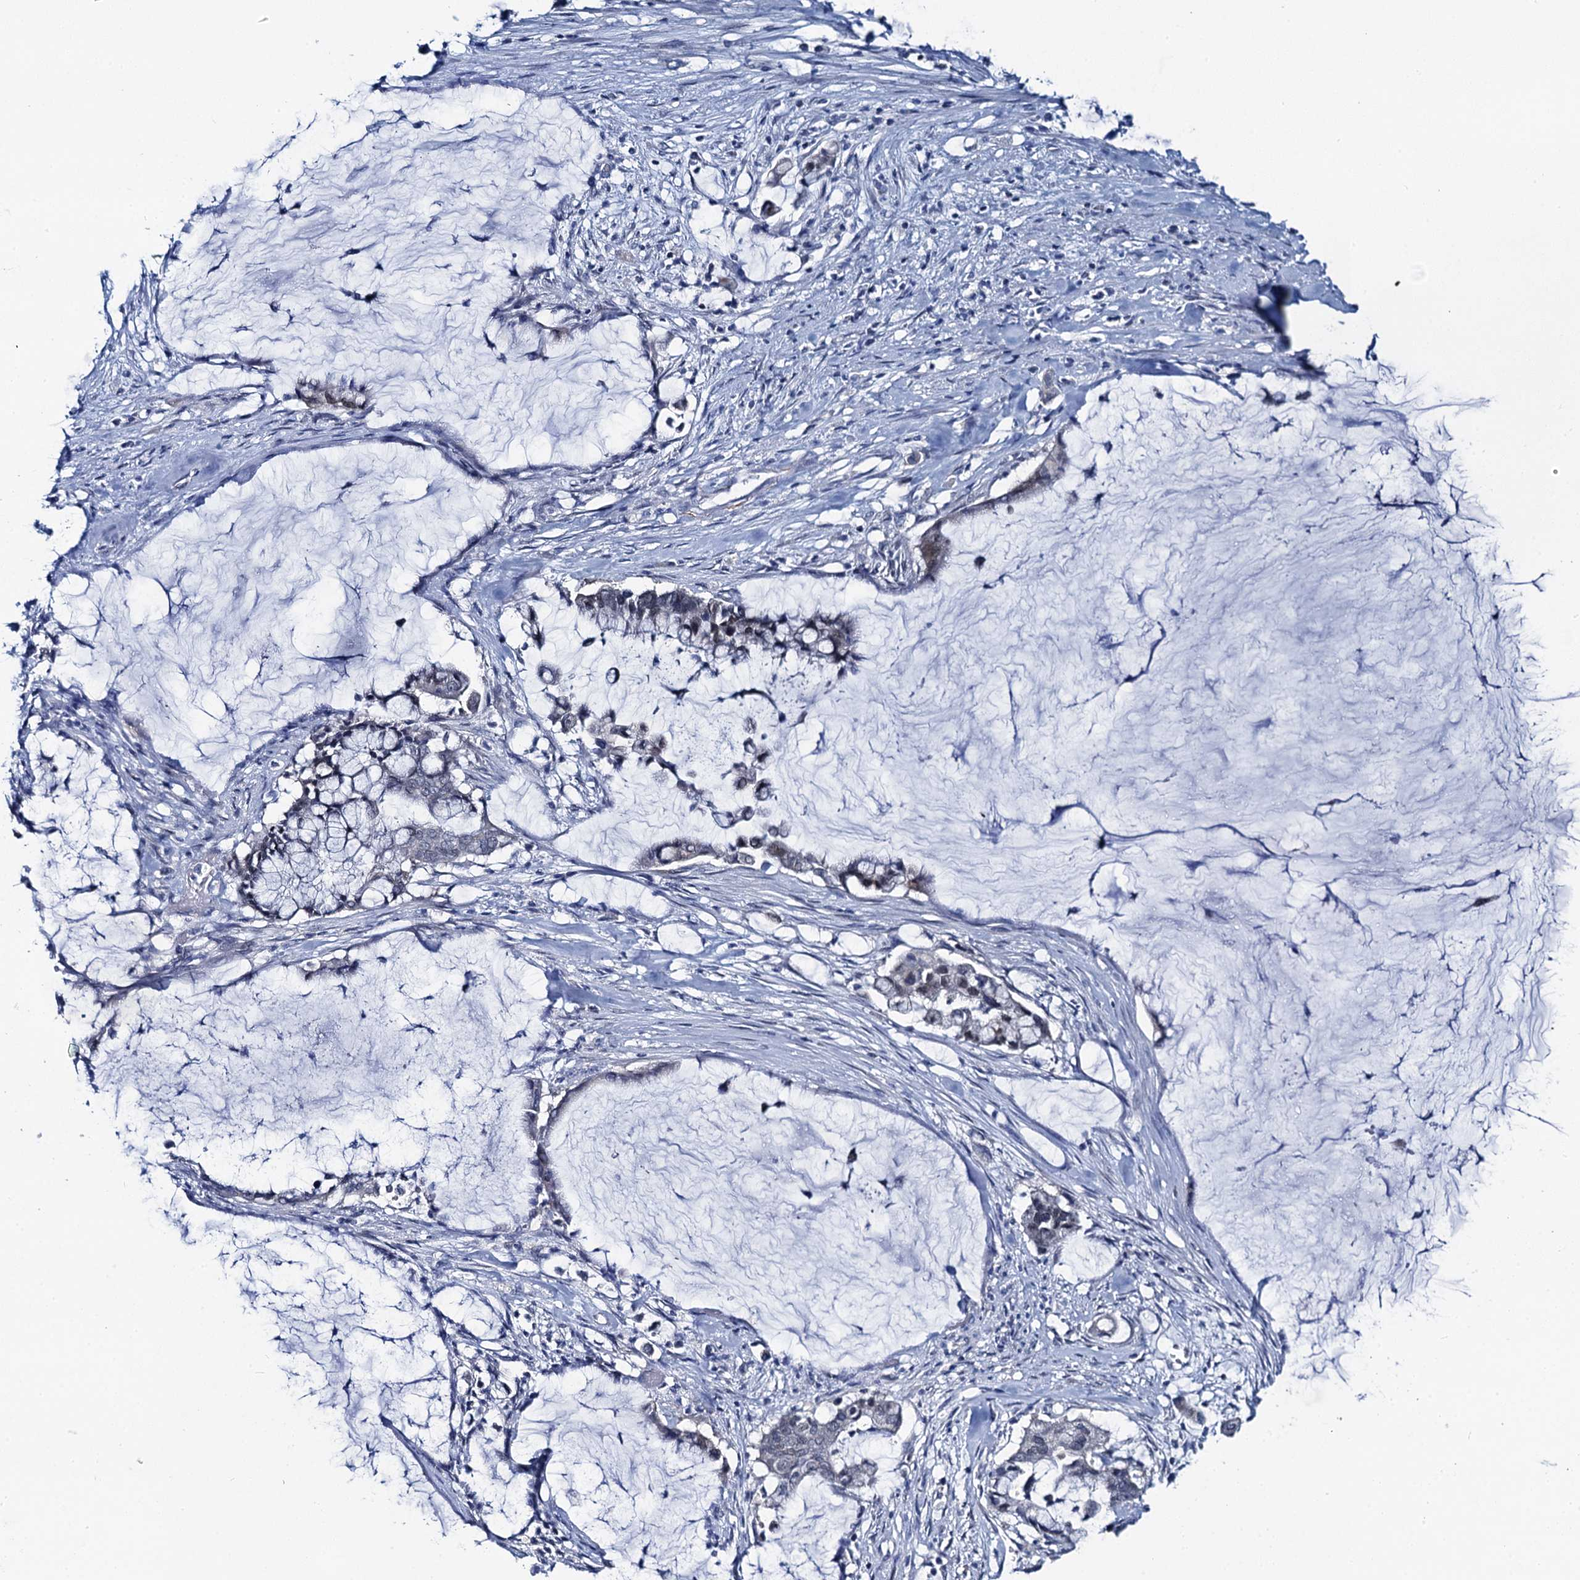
{"staining": {"intensity": "negative", "quantity": "none", "location": "none"}, "tissue": "pancreatic cancer", "cell_type": "Tumor cells", "image_type": "cancer", "snomed": [{"axis": "morphology", "description": "Adenocarcinoma, NOS"}, {"axis": "topography", "description": "Pancreas"}], "caption": "Immunohistochemistry of pancreatic cancer (adenocarcinoma) exhibits no staining in tumor cells.", "gene": "TOX3", "patient": {"sex": "male", "age": 41}}